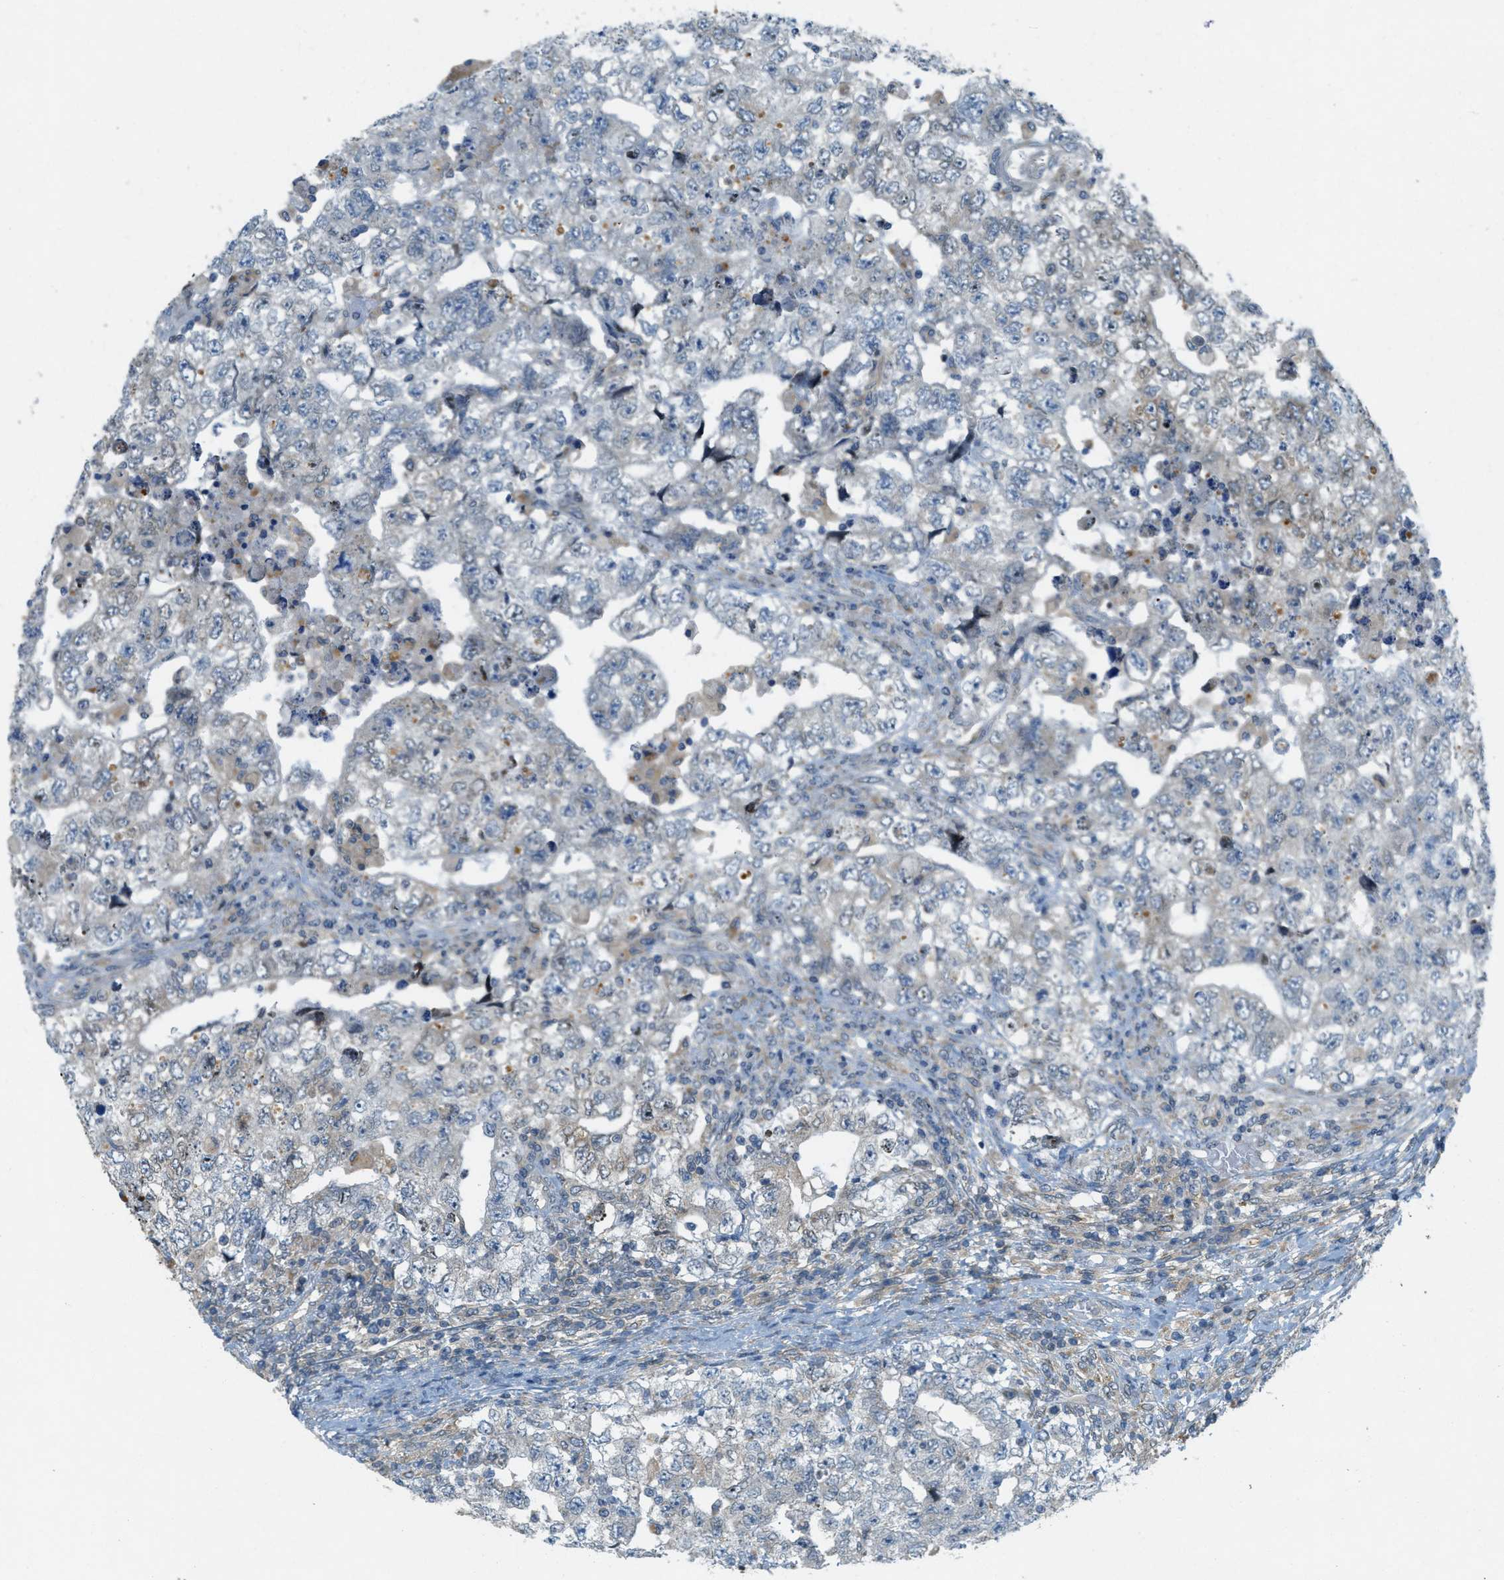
{"staining": {"intensity": "negative", "quantity": "none", "location": "none"}, "tissue": "testis cancer", "cell_type": "Tumor cells", "image_type": "cancer", "snomed": [{"axis": "morphology", "description": "Carcinoma, Embryonal, NOS"}, {"axis": "topography", "description": "Testis"}], "caption": "Immunohistochemistry histopathology image of neoplastic tissue: human embryonal carcinoma (testis) stained with DAB (3,3'-diaminobenzidine) exhibits no significant protein staining in tumor cells. (DAB (3,3'-diaminobenzidine) IHC, high magnification).", "gene": "SIGMAR1", "patient": {"sex": "male", "age": 36}}